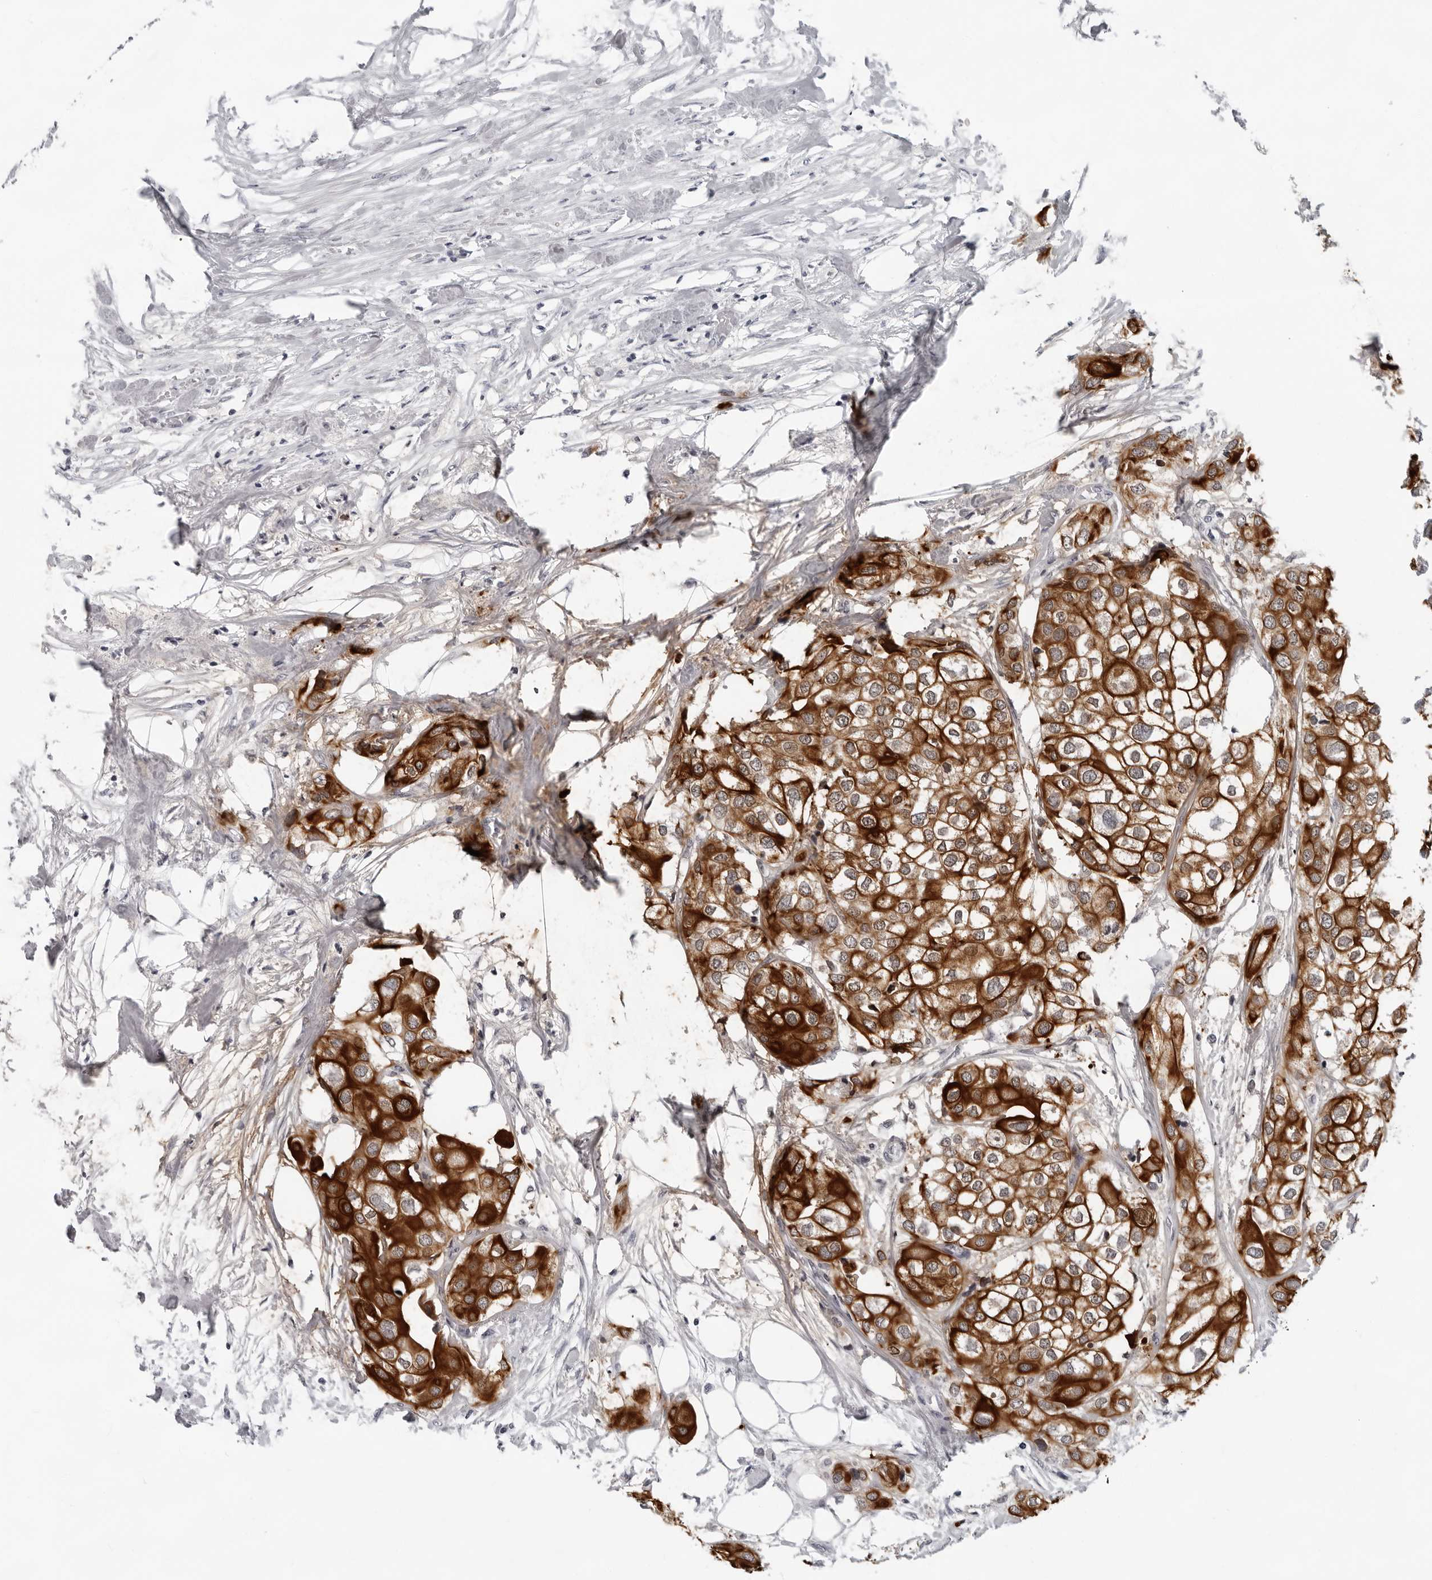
{"staining": {"intensity": "strong", "quantity": ">75%", "location": "cytoplasmic/membranous"}, "tissue": "urothelial cancer", "cell_type": "Tumor cells", "image_type": "cancer", "snomed": [{"axis": "morphology", "description": "Urothelial carcinoma, High grade"}, {"axis": "topography", "description": "Urinary bladder"}], "caption": "The micrograph exhibits a brown stain indicating the presence of a protein in the cytoplasmic/membranous of tumor cells in urothelial carcinoma (high-grade).", "gene": "CCDC28B", "patient": {"sex": "male", "age": 64}}